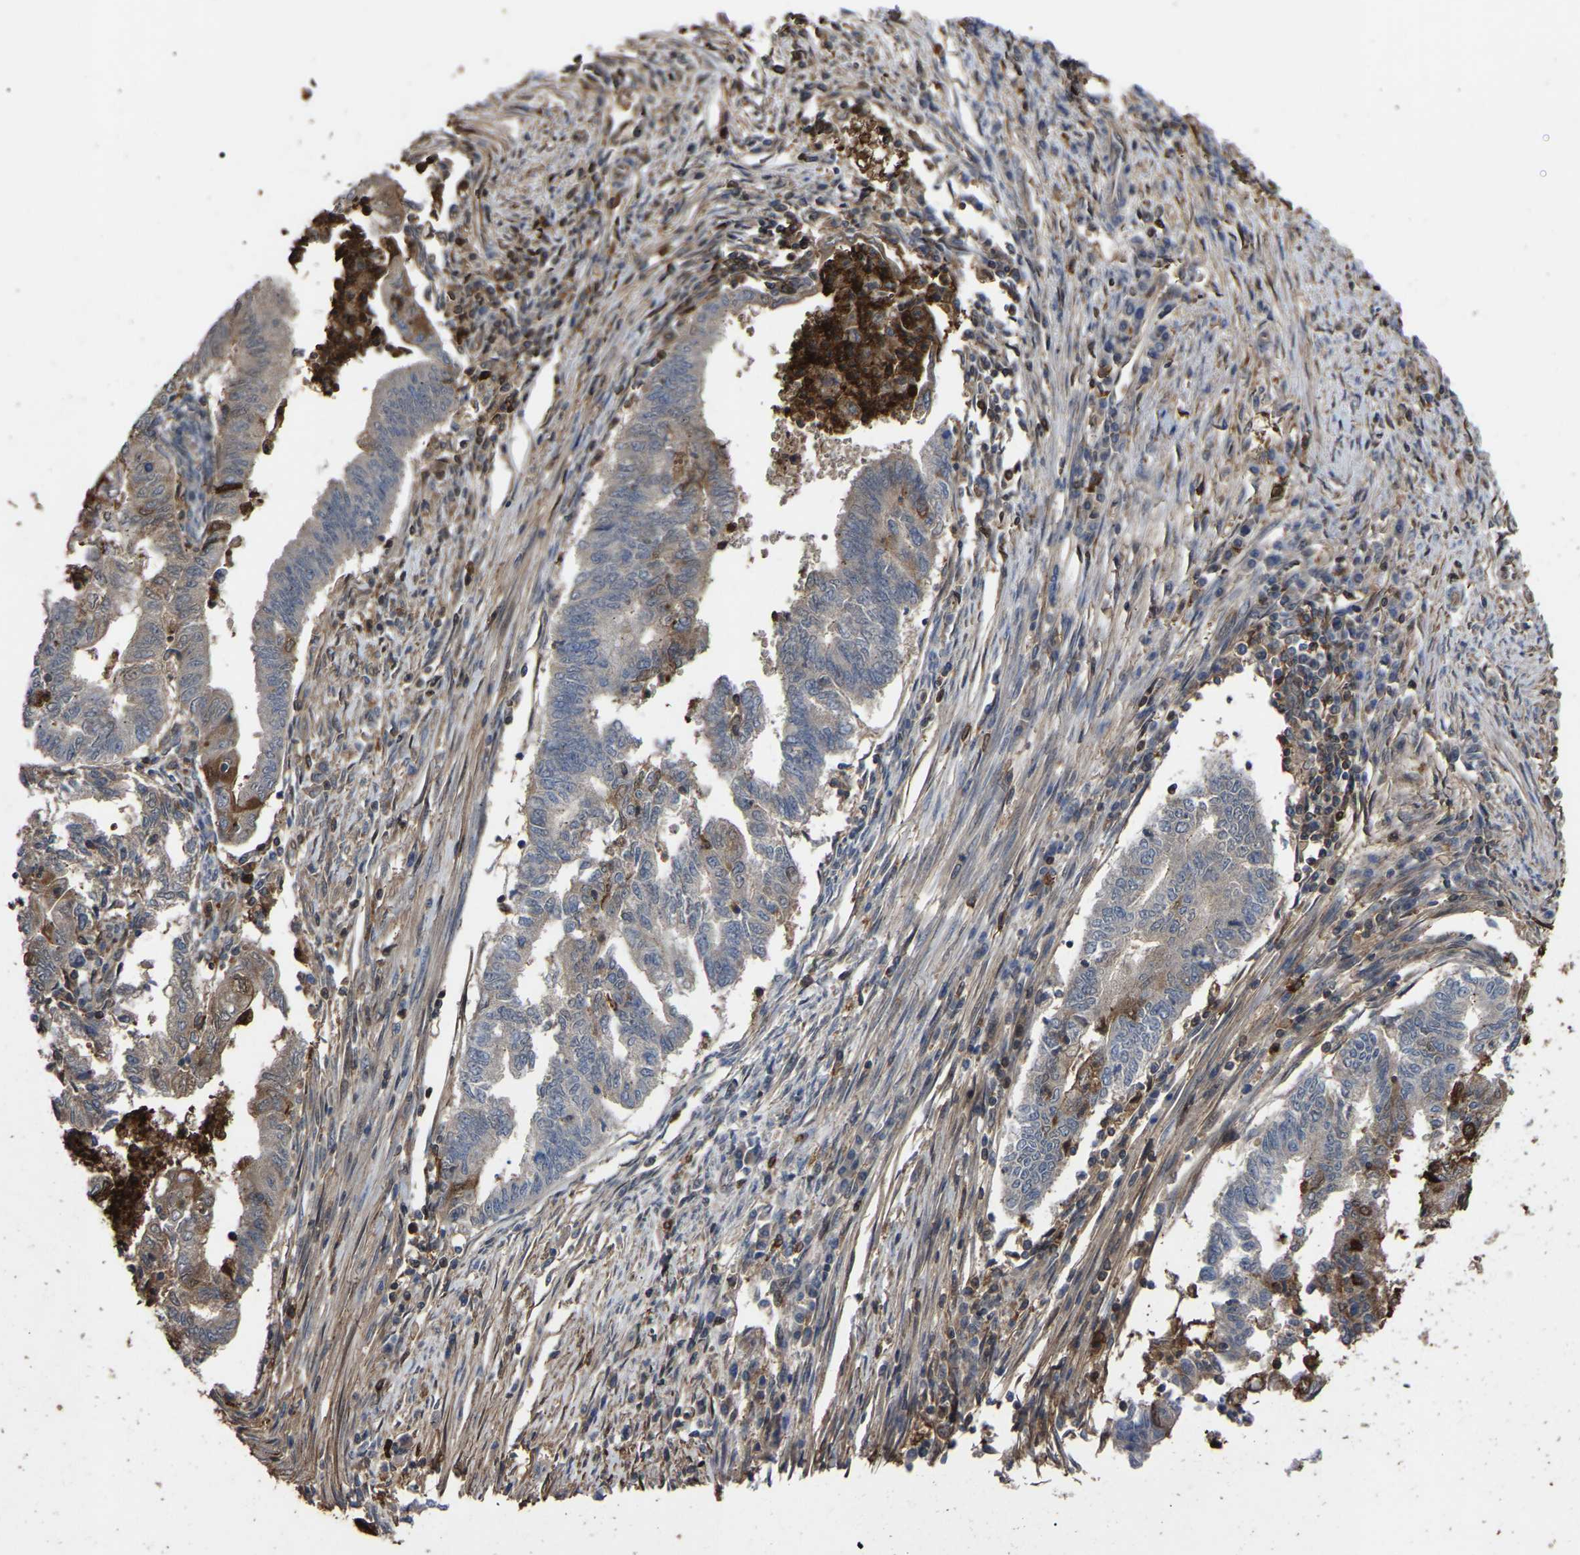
{"staining": {"intensity": "strong", "quantity": "<25%", "location": "cytoplasmic/membranous"}, "tissue": "endometrial cancer", "cell_type": "Tumor cells", "image_type": "cancer", "snomed": [{"axis": "morphology", "description": "Polyp, NOS"}, {"axis": "morphology", "description": "Adenocarcinoma, NOS"}, {"axis": "morphology", "description": "Adenoma, NOS"}, {"axis": "topography", "description": "Endometrium"}], "caption": "A medium amount of strong cytoplasmic/membranous positivity is appreciated in approximately <25% of tumor cells in endometrial cancer (polyp) tissue.", "gene": "CIT", "patient": {"sex": "female", "age": 79}}